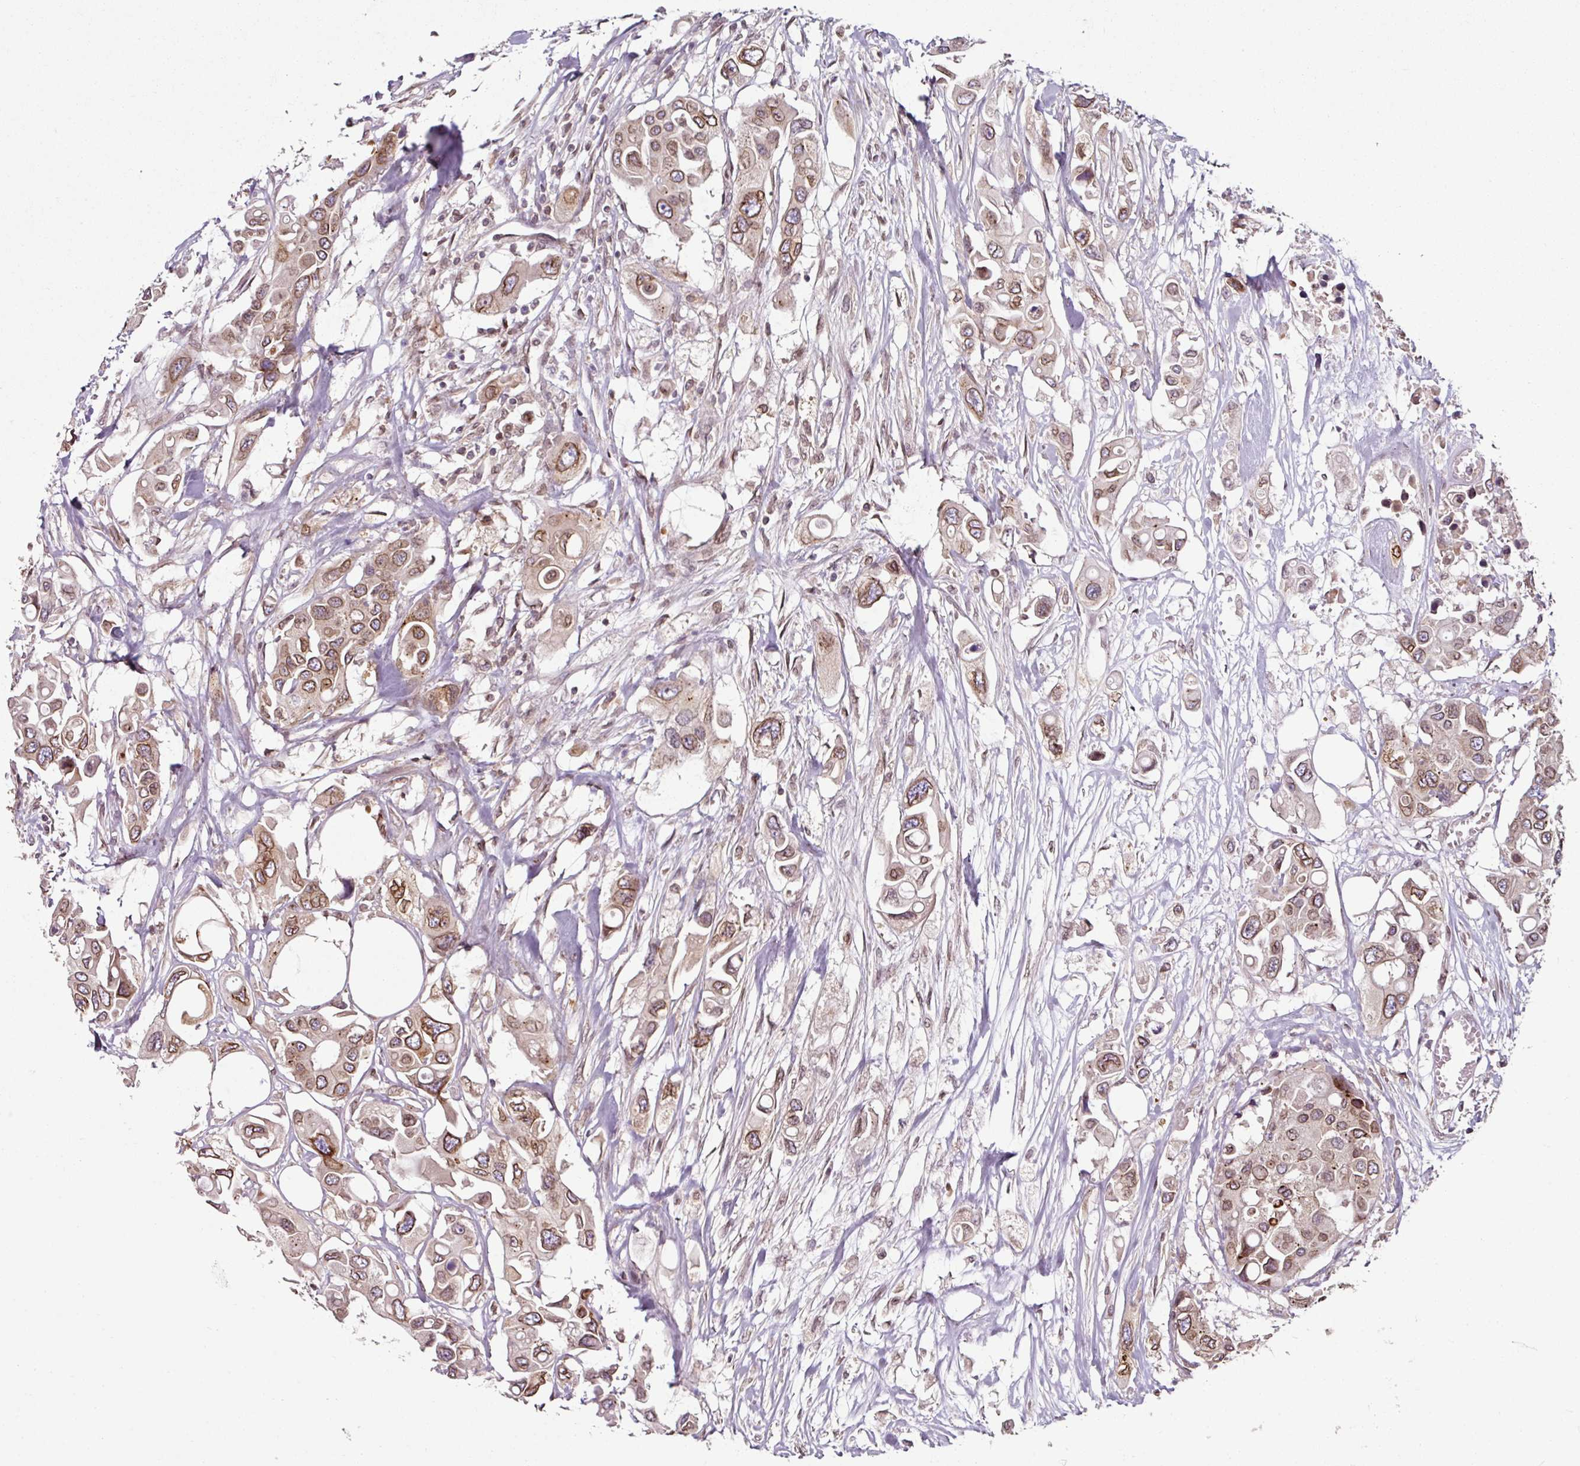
{"staining": {"intensity": "moderate", "quantity": ">75%", "location": "cytoplasmic/membranous,nuclear"}, "tissue": "colorectal cancer", "cell_type": "Tumor cells", "image_type": "cancer", "snomed": [{"axis": "morphology", "description": "Adenocarcinoma, NOS"}, {"axis": "topography", "description": "Colon"}], "caption": "Human adenocarcinoma (colorectal) stained with a brown dye reveals moderate cytoplasmic/membranous and nuclear positive expression in approximately >75% of tumor cells.", "gene": "RANGAP1", "patient": {"sex": "male", "age": 77}}